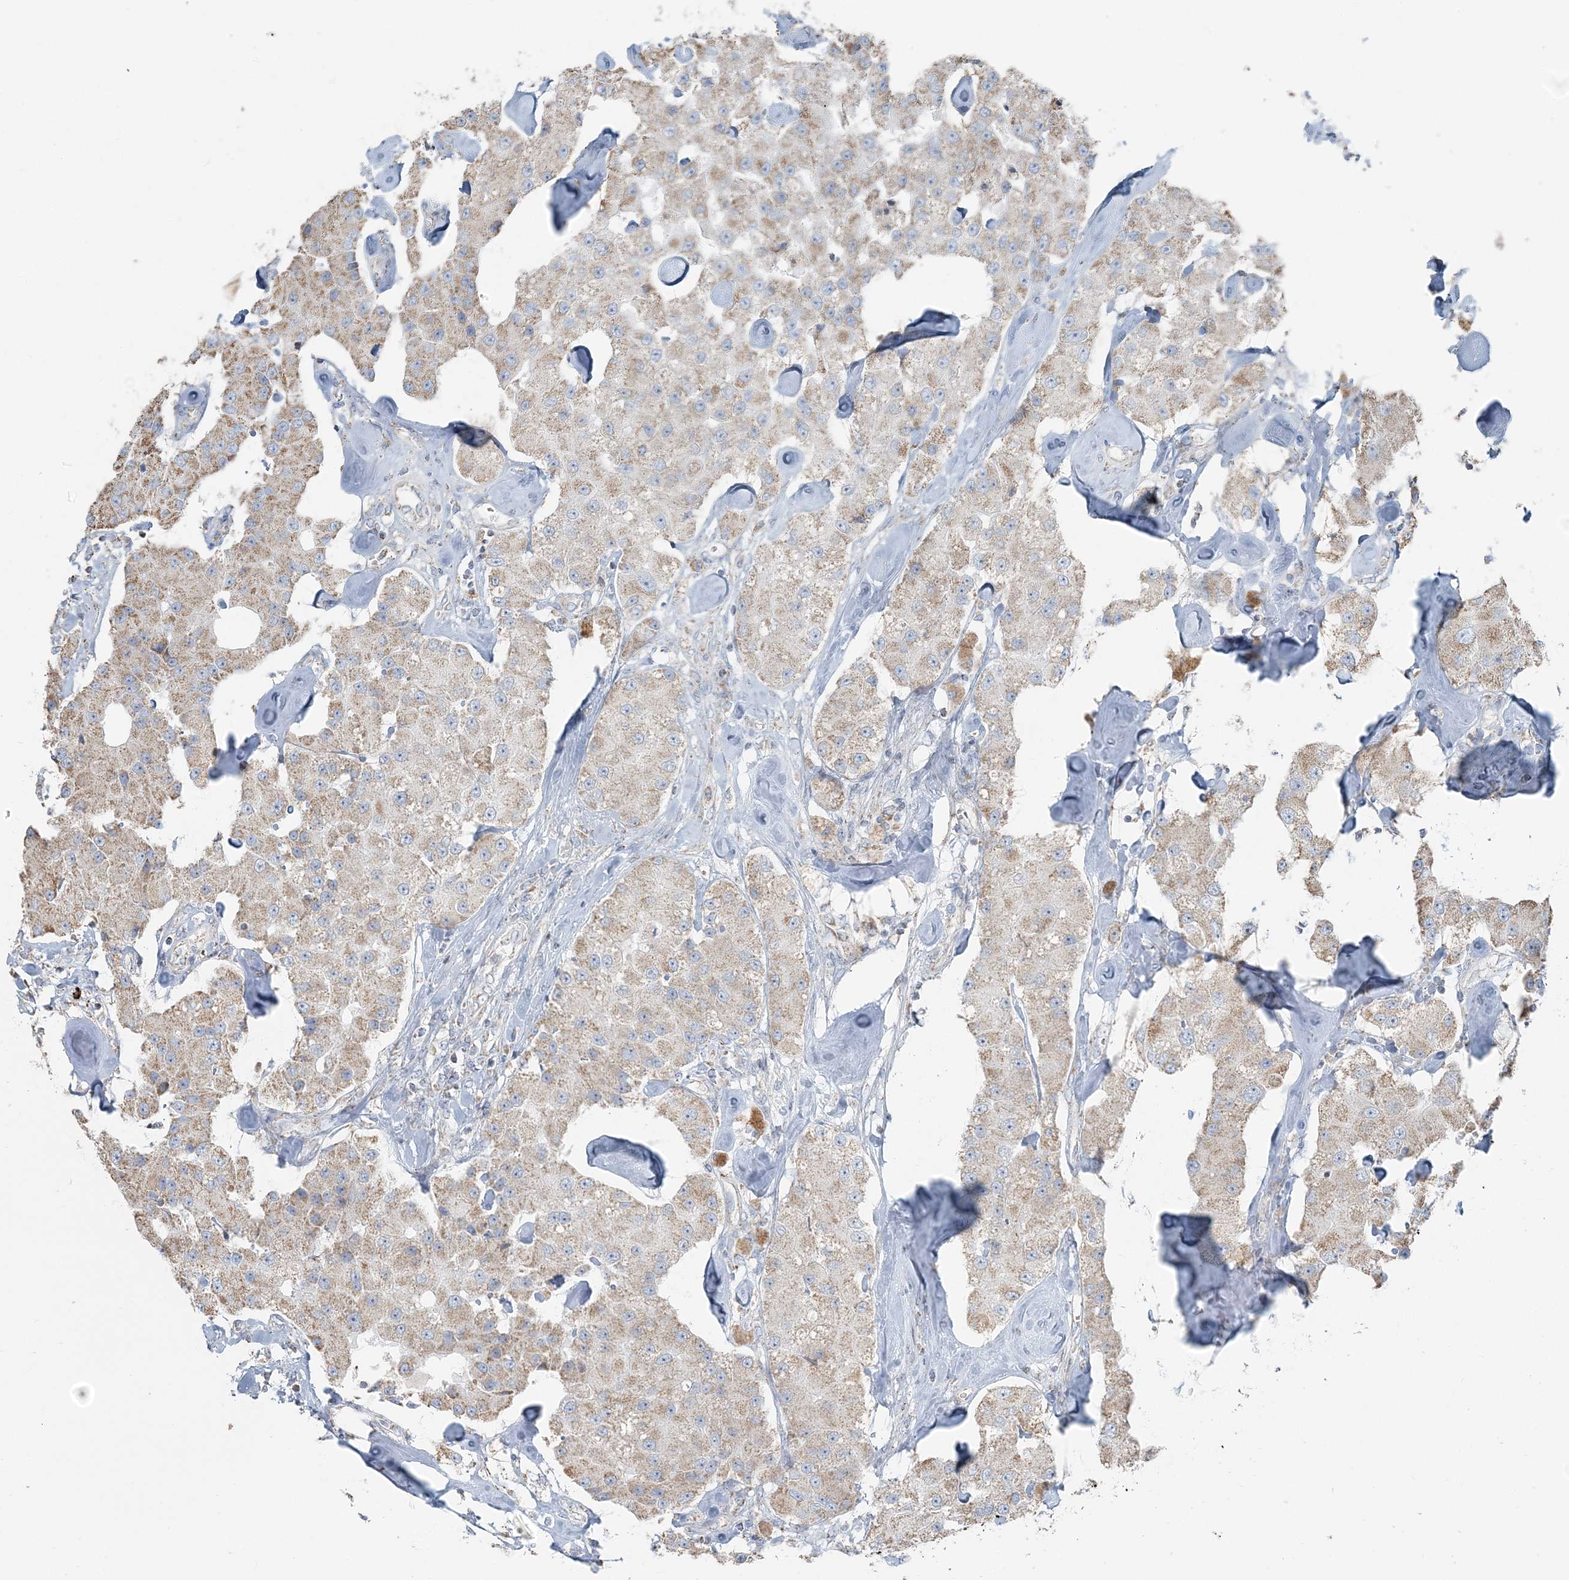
{"staining": {"intensity": "weak", "quantity": ">75%", "location": "cytoplasmic/membranous"}, "tissue": "carcinoid", "cell_type": "Tumor cells", "image_type": "cancer", "snomed": [{"axis": "morphology", "description": "Carcinoid, malignant, NOS"}, {"axis": "topography", "description": "Pancreas"}], "caption": "Immunohistochemical staining of human malignant carcinoid exhibits weak cytoplasmic/membranous protein staining in approximately >75% of tumor cells.", "gene": "SLC22A16", "patient": {"sex": "male", "age": 41}}